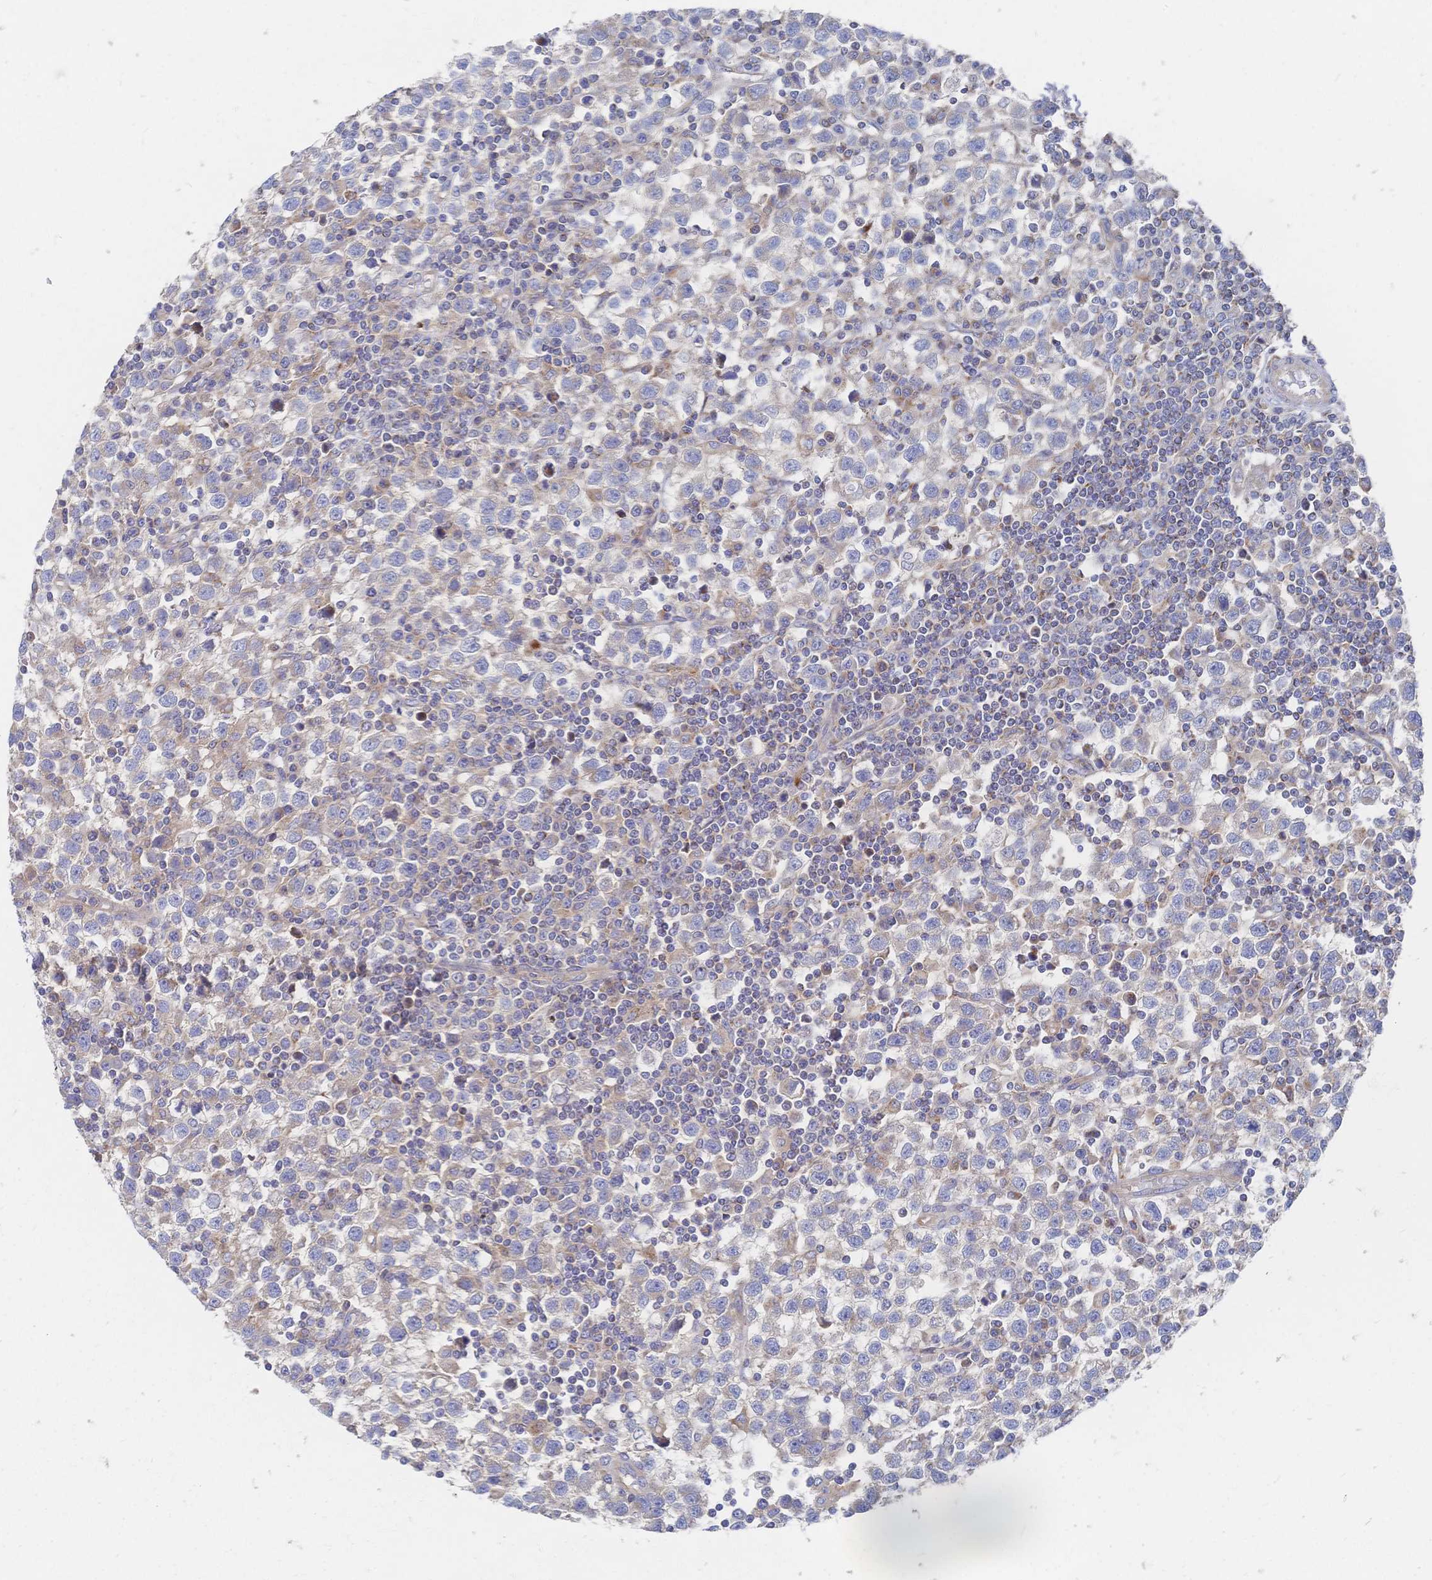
{"staining": {"intensity": "negative", "quantity": "none", "location": "none"}, "tissue": "testis cancer", "cell_type": "Tumor cells", "image_type": "cancer", "snomed": [{"axis": "morphology", "description": "Seminoma, NOS"}, {"axis": "topography", "description": "Testis"}], "caption": "DAB (3,3'-diaminobenzidine) immunohistochemical staining of testis cancer exhibits no significant expression in tumor cells.", "gene": "SORBS1", "patient": {"sex": "male", "age": 34}}